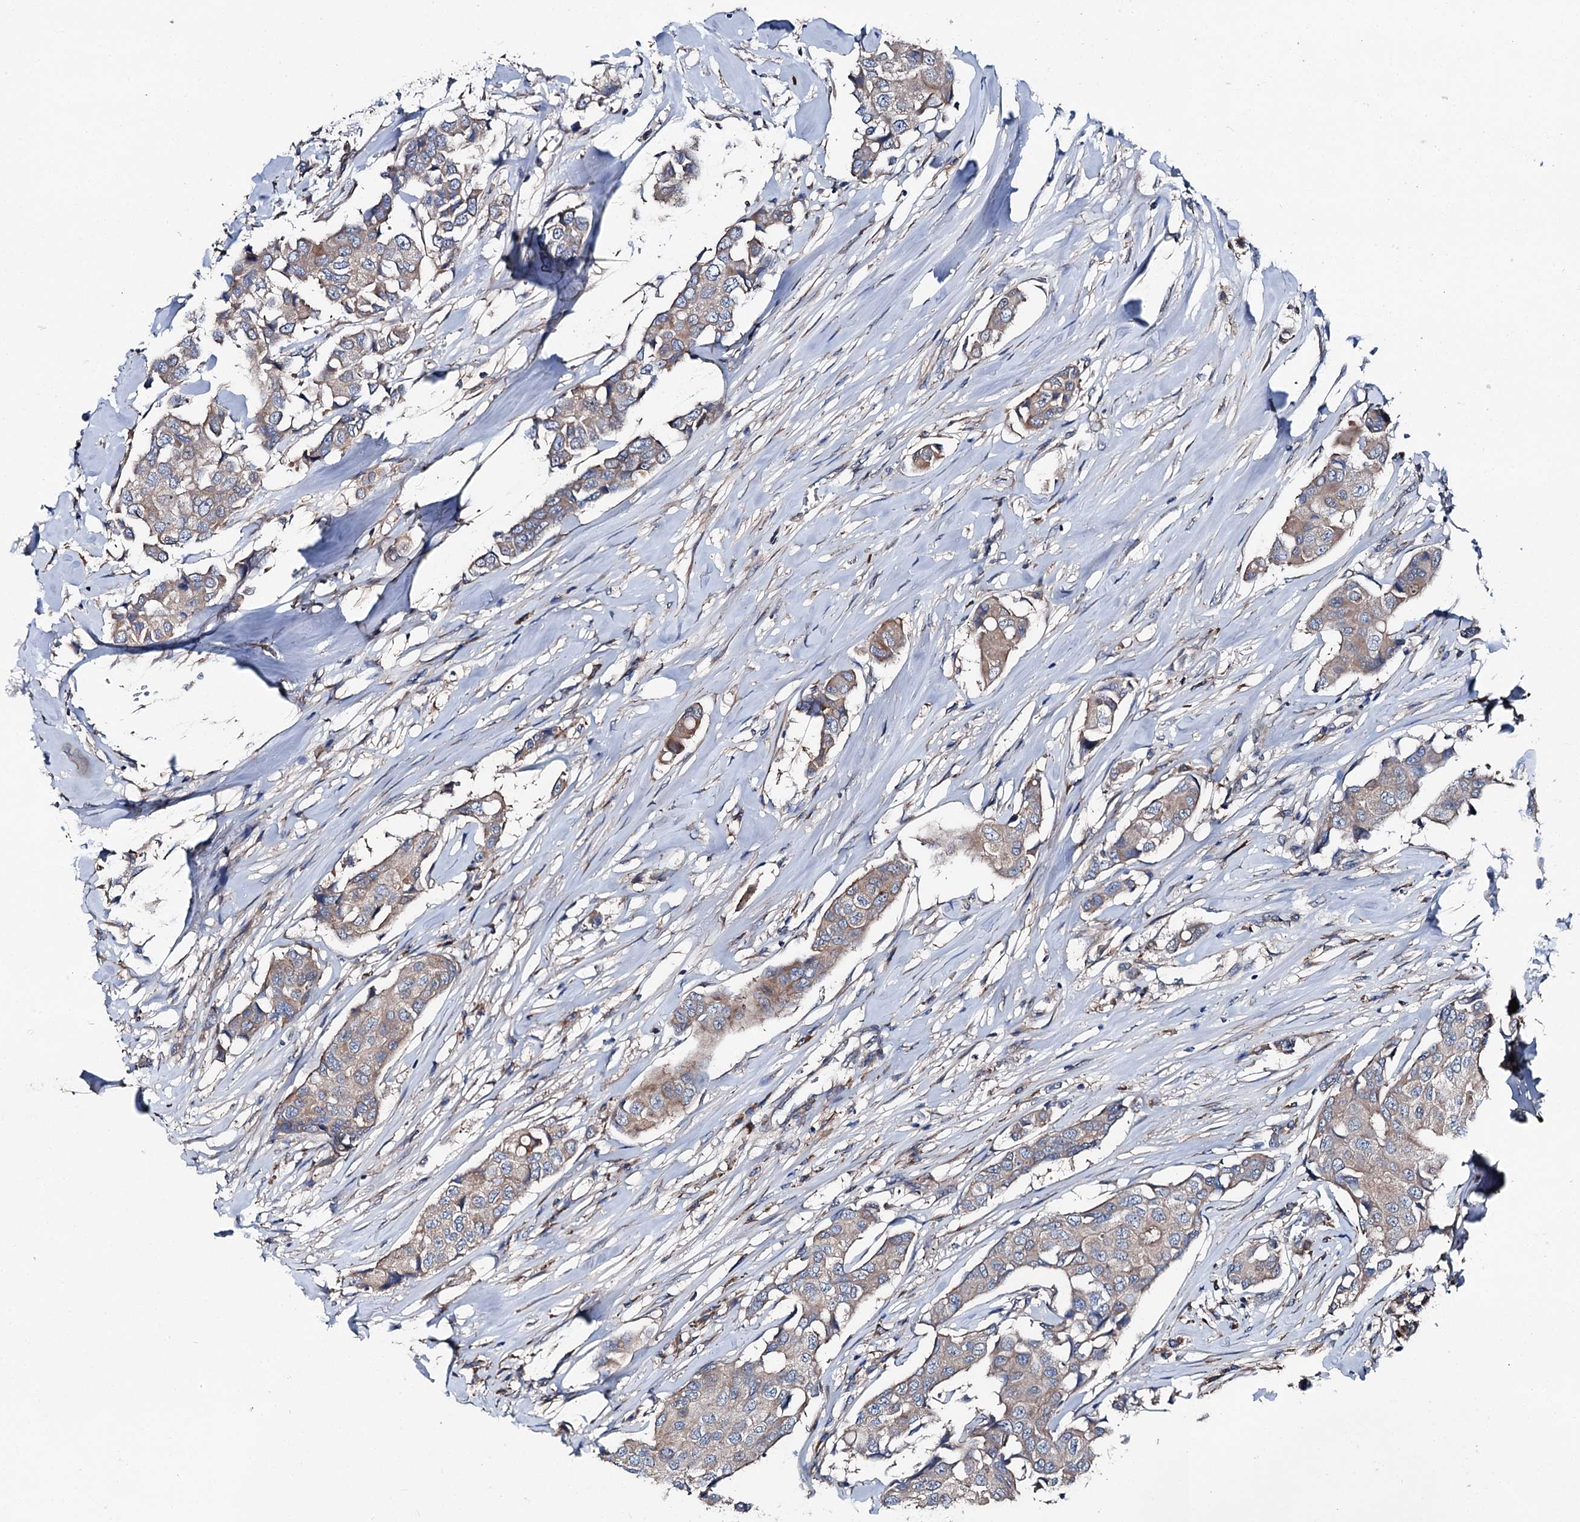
{"staining": {"intensity": "weak", "quantity": "25%-75%", "location": "cytoplasmic/membranous"}, "tissue": "breast cancer", "cell_type": "Tumor cells", "image_type": "cancer", "snomed": [{"axis": "morphology", "description": "Duct carcinoma"}, {"axis": "topography", "description": "Breast"}], "caption": "A low amount of weak cytoplasmic/membranous staining is appreciated in approximately 25%-75% of tumor cells in breast invasive ductal carcinoma tissue. (Brightfield microscopy of DAB IHC at high magnification).", "gene": "SLC22A25", "patient": {"sex": "female", "age": 80}}